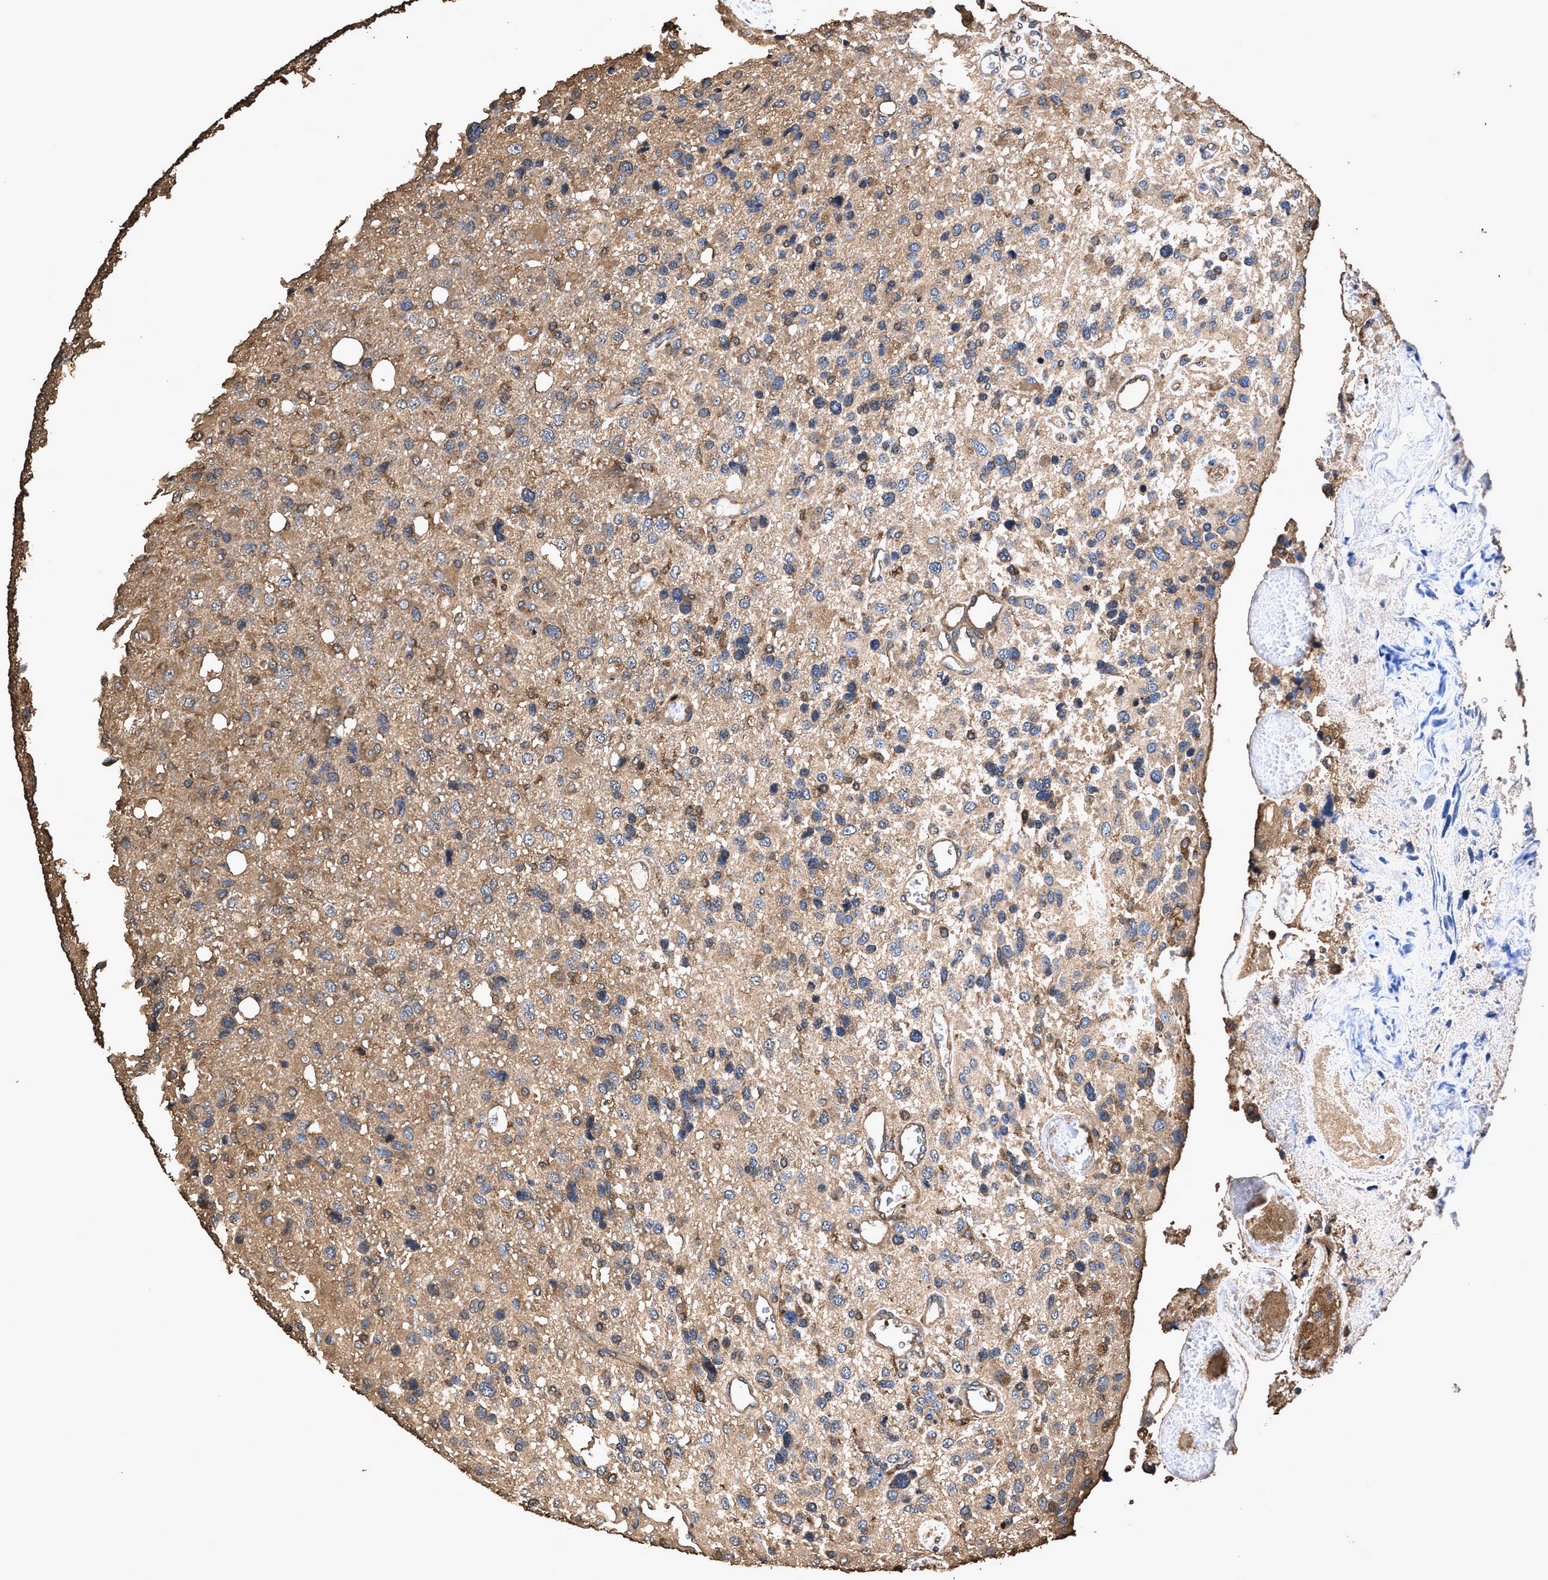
{"staining": {"intensity": "strong", "quantity": "<25%", "location": "cytoplasmic/membranous"}, "tissue": "glioma", "cell_type": "Tumor cells", "image_type": "cancer", "snomed": [{"axis": "morphology", "description": "Glioma, malignant, High grade"}, {"axis": "topography", "description": "Brain"}], "caption": "Glioma stained for a protein (brown) demonstrates strong cytoplasmic/membranous positive expression in about <25% of tumor cells.", "gene": "ZMYND19", "patient": {"sex": "female", "age": 58}}